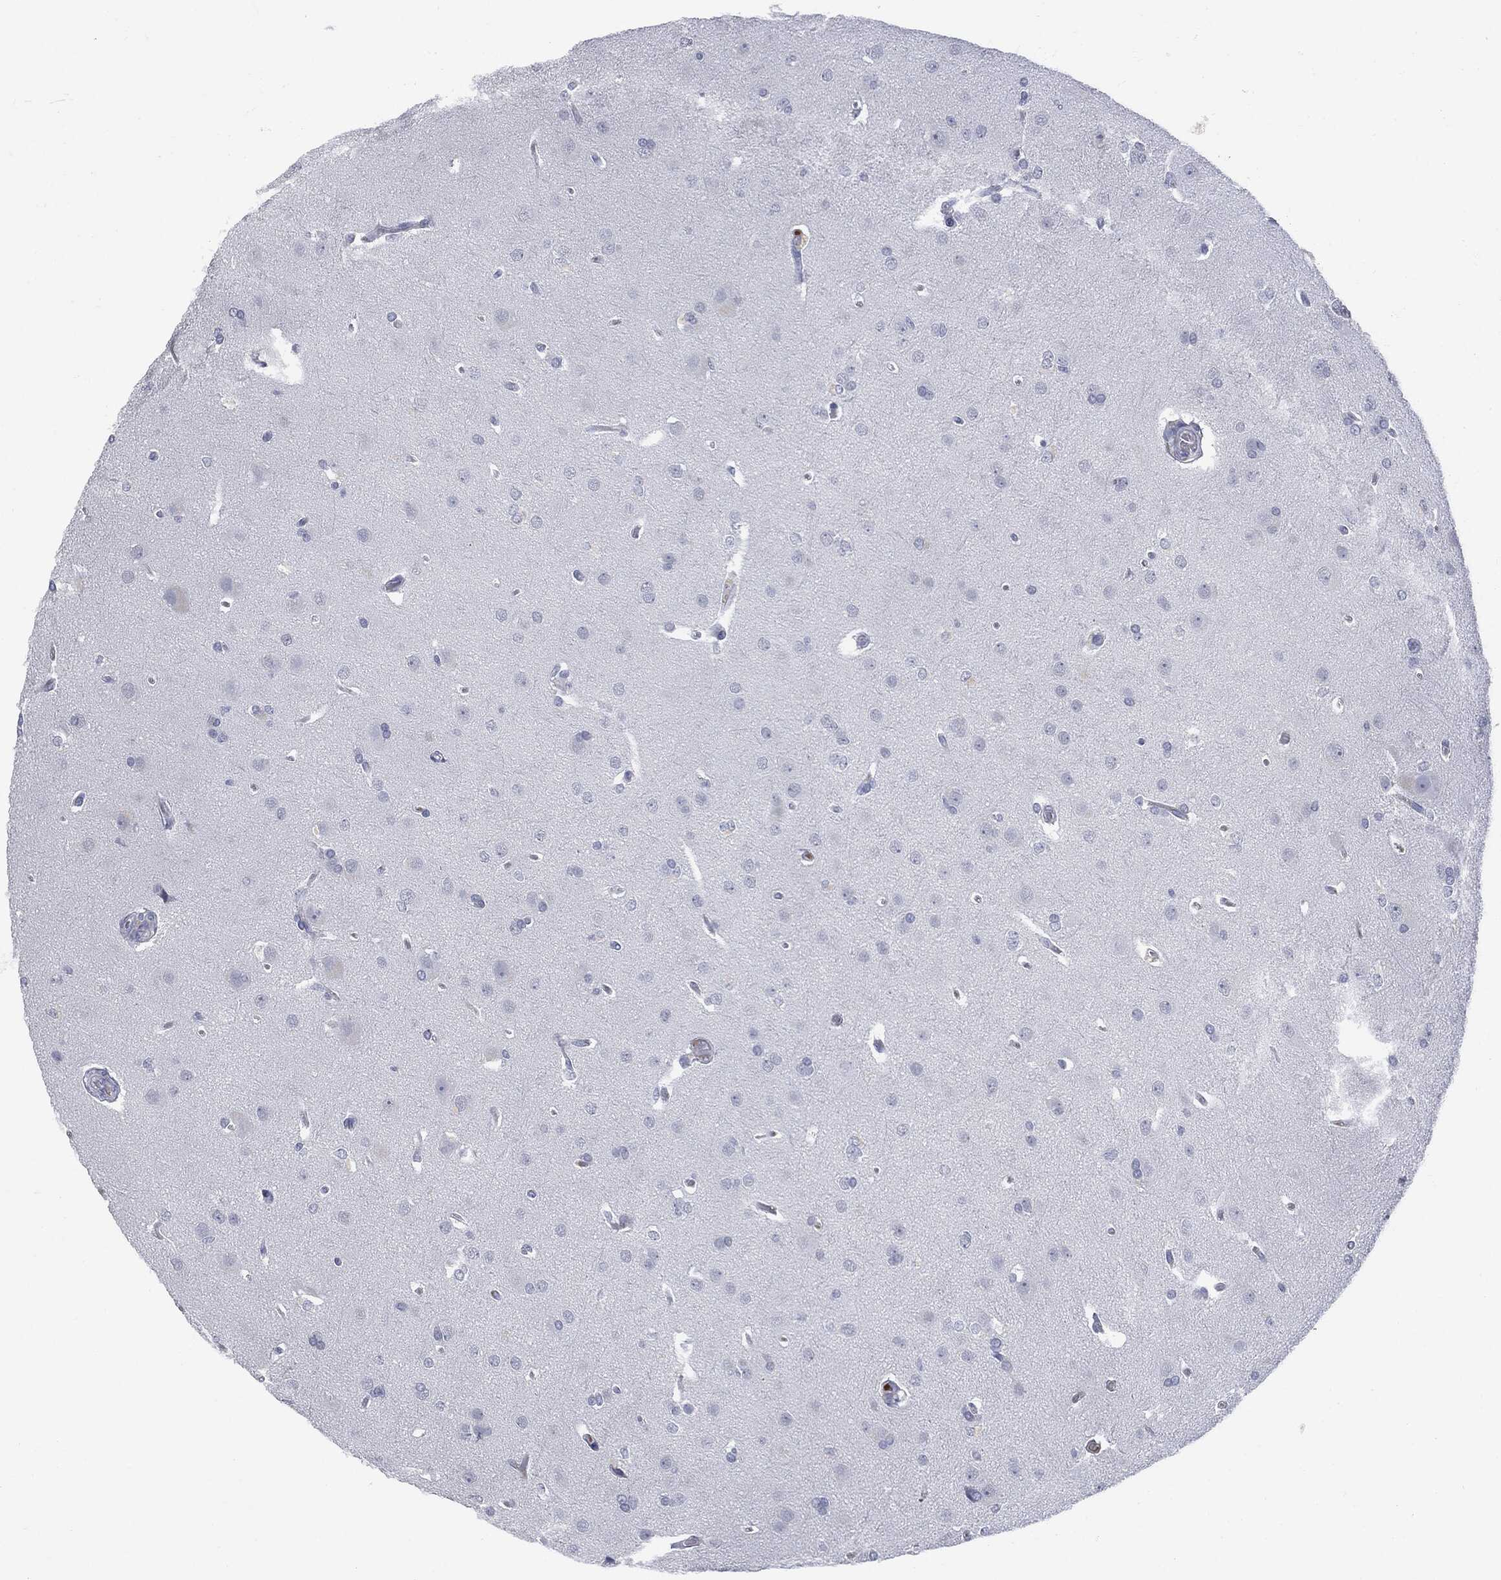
{"staining": {"intensity": "negative", "quantity": "none", "location": "none"}, "tissue": "glioma", "cell_type": "Tumor cells", "image_type": "cancer", "snomed": [{"axis": "morphology", "description": "Glioma, malignant, Low grade"}, {"axis": "topography", "description": "Brain"}], "caption": "This is an immunohistochemistry micrograph of human low-grade glioma (malignant). There is no positivity in tumor cells.", "gene": "BTK", "patient": {"sex": "female", "age": 32}}